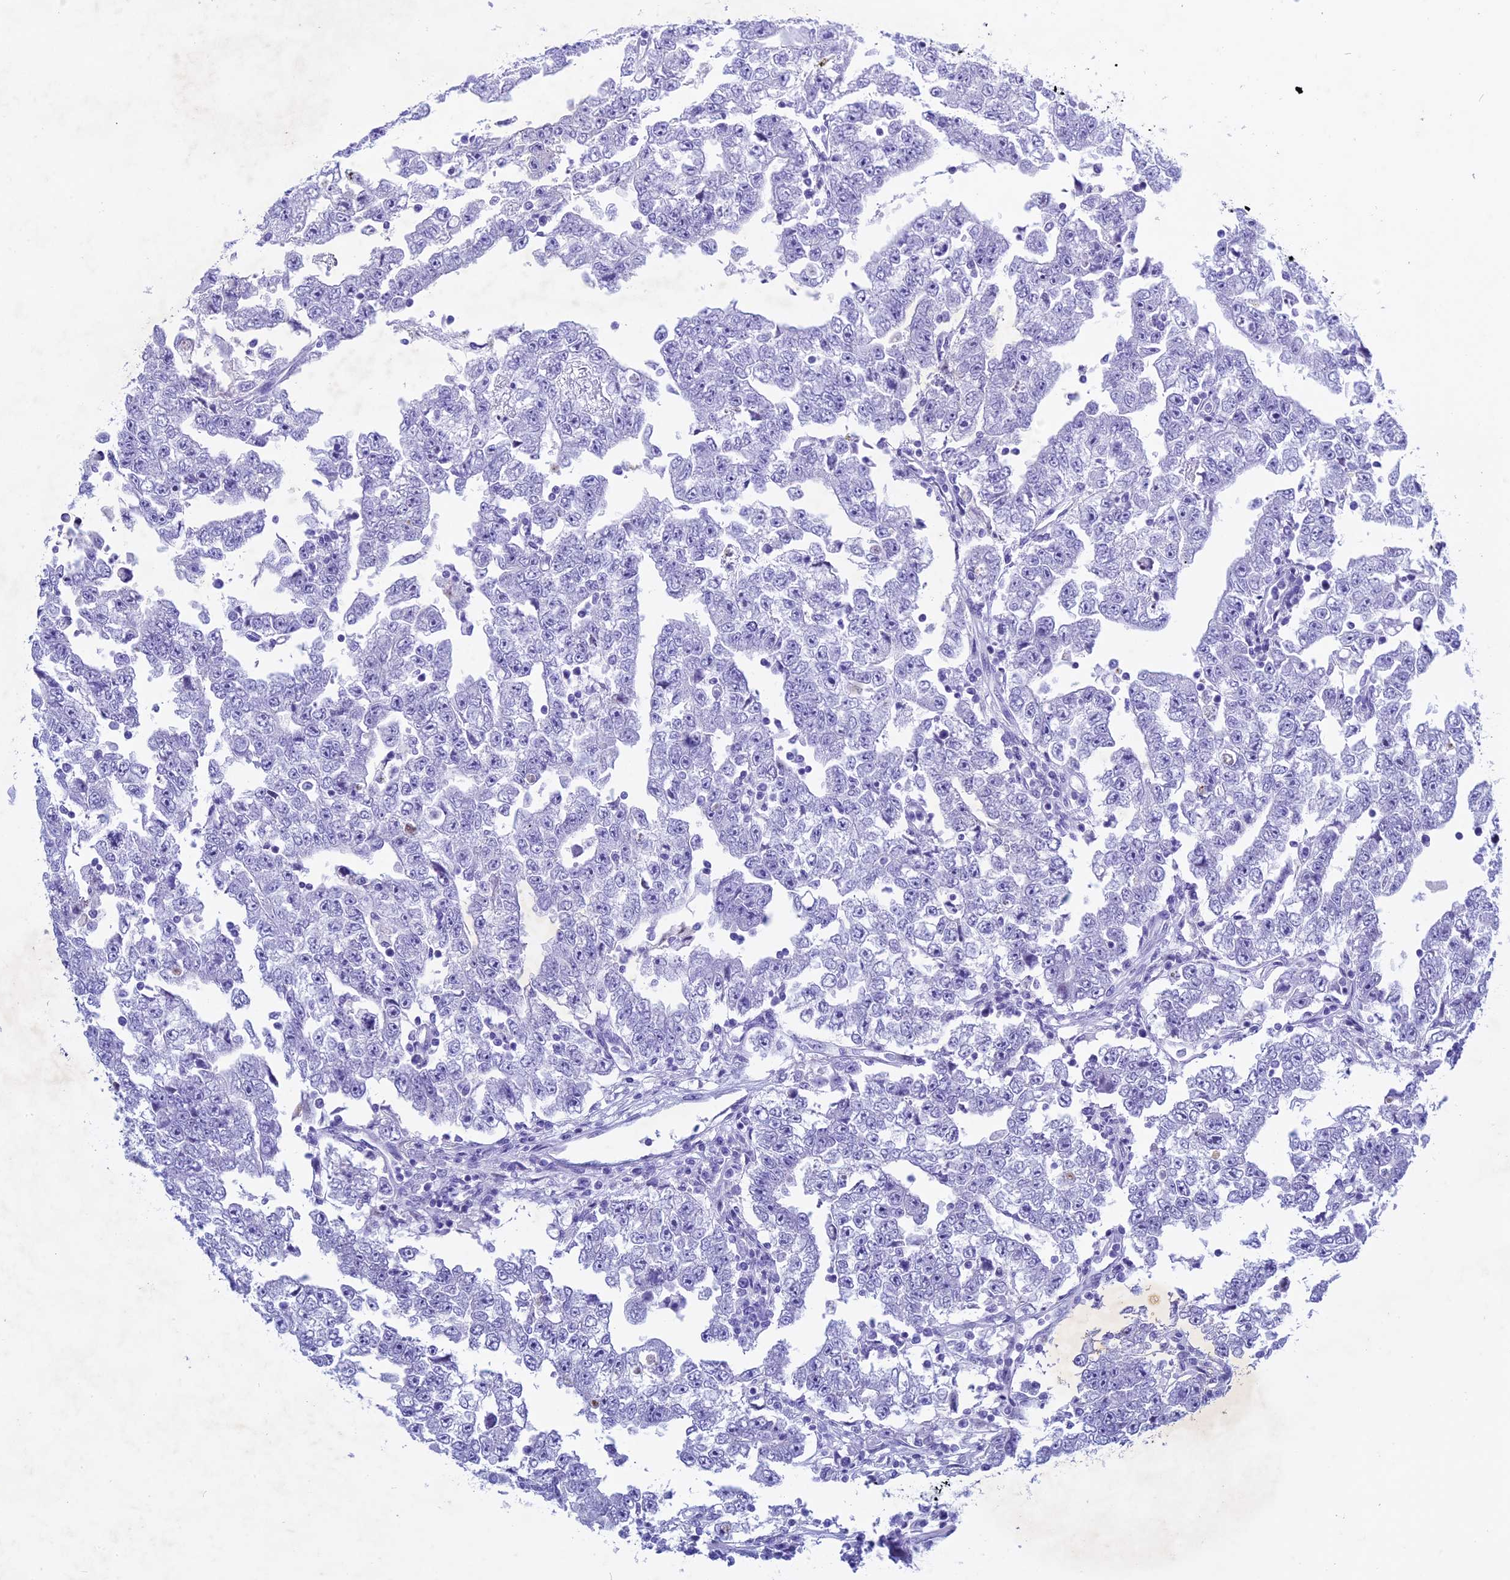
{"staining": {"intensity": "negative", "quantity": "none", "location": "none"}, "tissue": "testis cancer", "cell_type": "Tumor cells", "image_type": "cancer", "snomed": [{"axis": "morphology", "description": "Carcinoma, Embryonal, NOS"}, {"axis": "topography", "description": "Testis"}], "caption": "IHC micrograph of neoplastic tissue: testis cancer stained with DAB demonstrates no significant protein staining in tumor cells. The staining is performed using DAB (3,3'-diaminobenzidine) brown chromogen with nuclei counter-stained in using hematoxylin.", "gene": "KCTD21", "patient": {"sex": "male", "age": 25}}